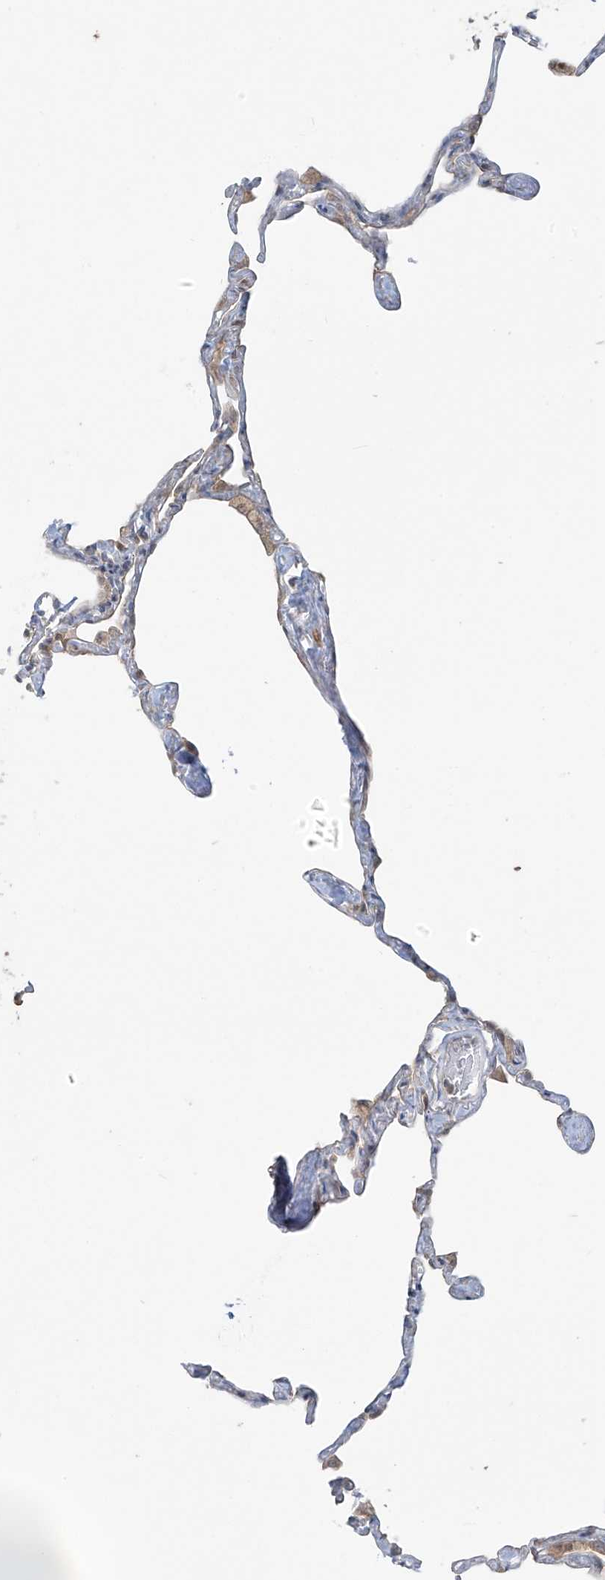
{"staining": {"intensity": "negative", "quantity": "none", "location": "none"}, "tissue": "lung", "cell_type": "Alveolar cells", "image_type": "normal", "snomed": [{"axis": "morphology", "description": "Normal tissue, NOS"}, {"axis": "topography", "description": "Lung"}], "caption": "Protein analysis of benign lung displays no significant staining in alveolar cells. (Brightfield microscopy of DAB (3,3'-diaminobenzidine) immunohistochemistry at high magnification).", "gene": "HDDC2", "patient": {"sex": "male", "age": 65}}